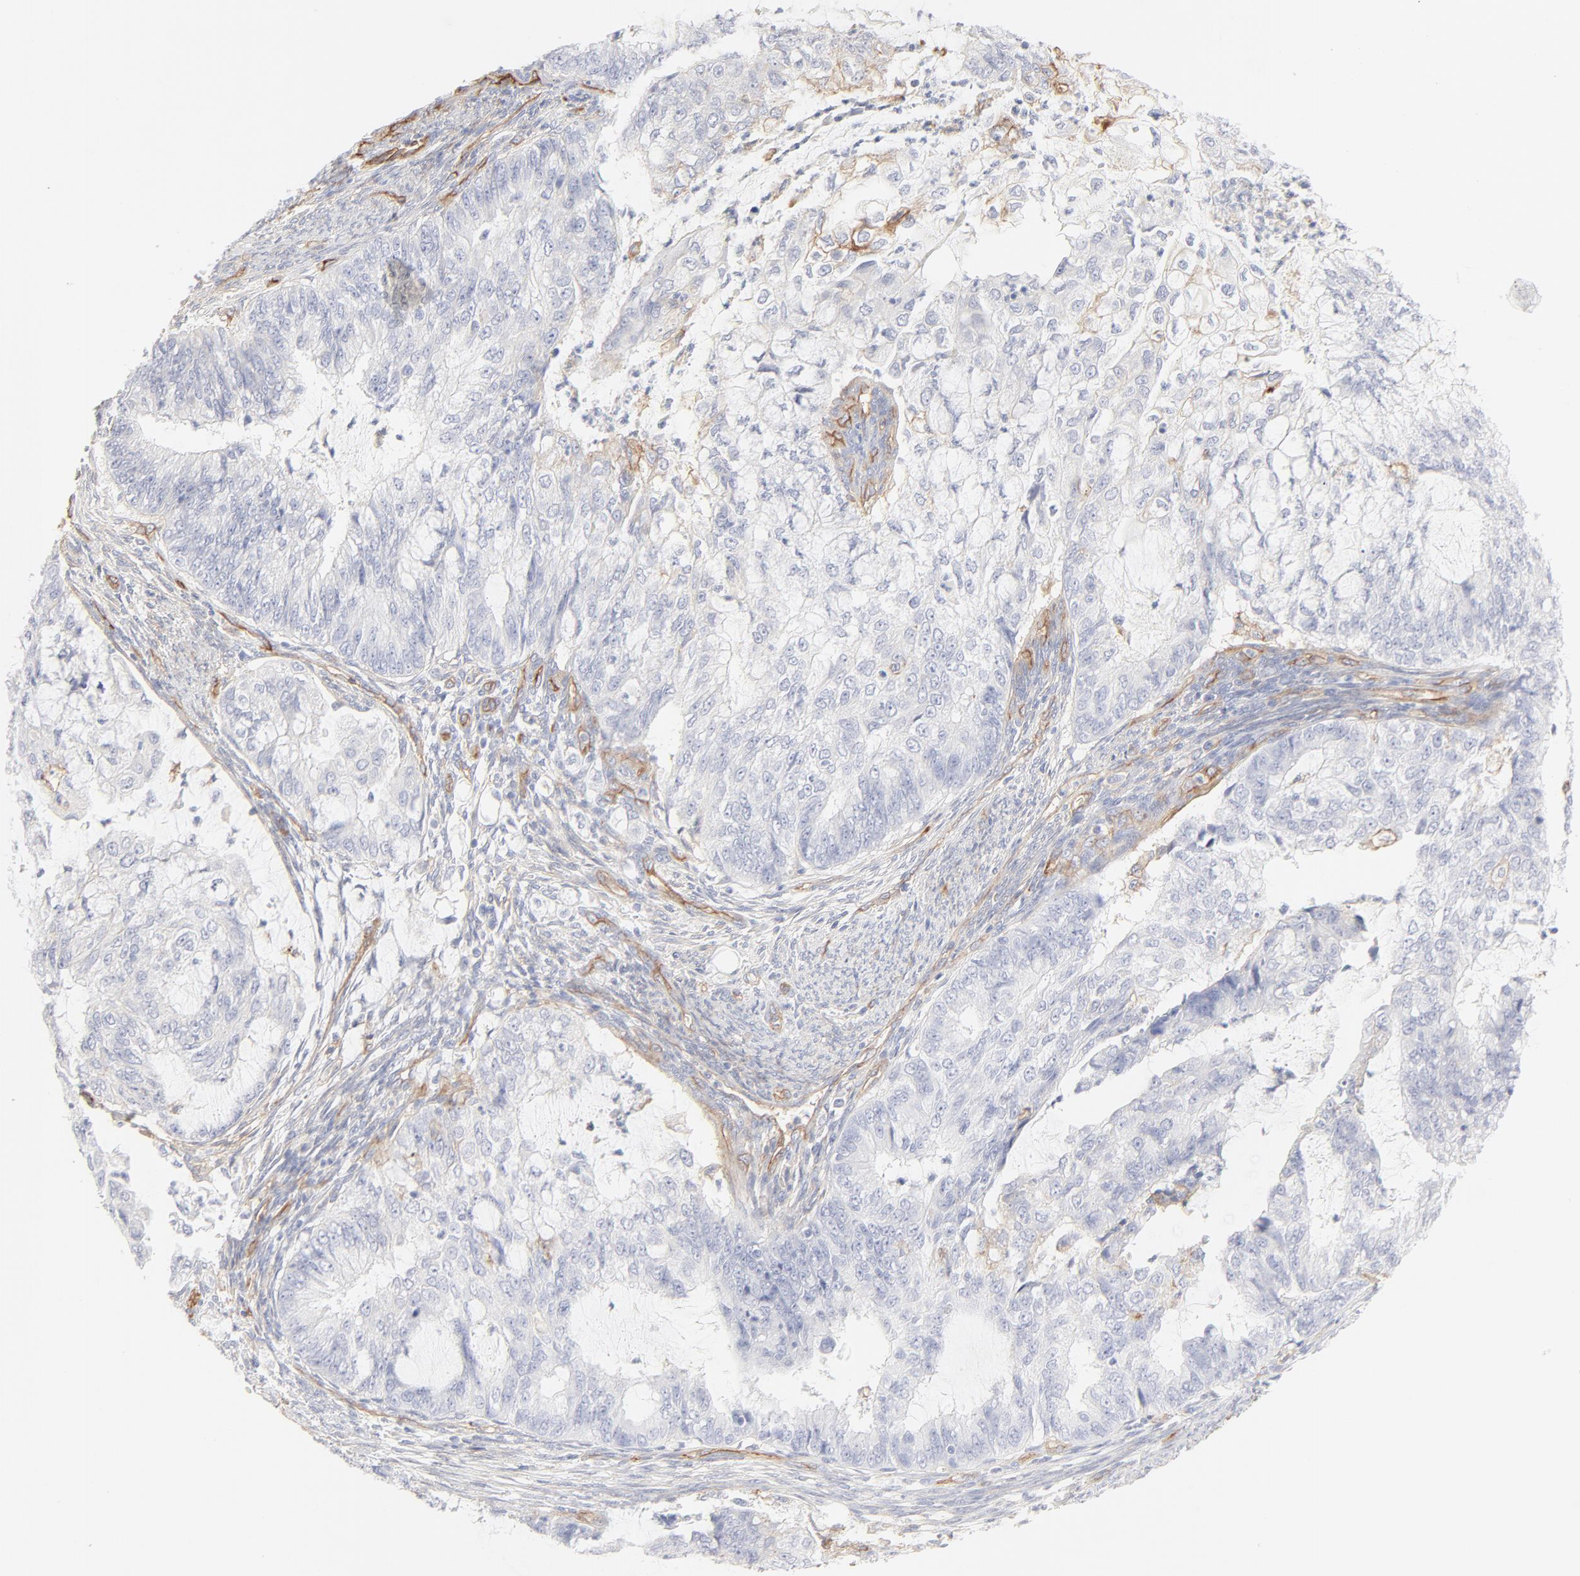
{"staining": {"intensity": "negative", "quantity": "none", "location": "none"}, "tissue": "endometrial cancer", "cell_type": "Tumor cells", "image_type": "cancer", "snomed": [{"axis": "morphology", "description": "Adenocarcinoma, NOS"}, {"axis": "topography", "description": "Endometrium"}], "caption": "Tumor cells show no significant expression in adenocarcinoma (endometrial).", "gene": "ITGA5", "patient": {"sex": "female", "age": 75}}